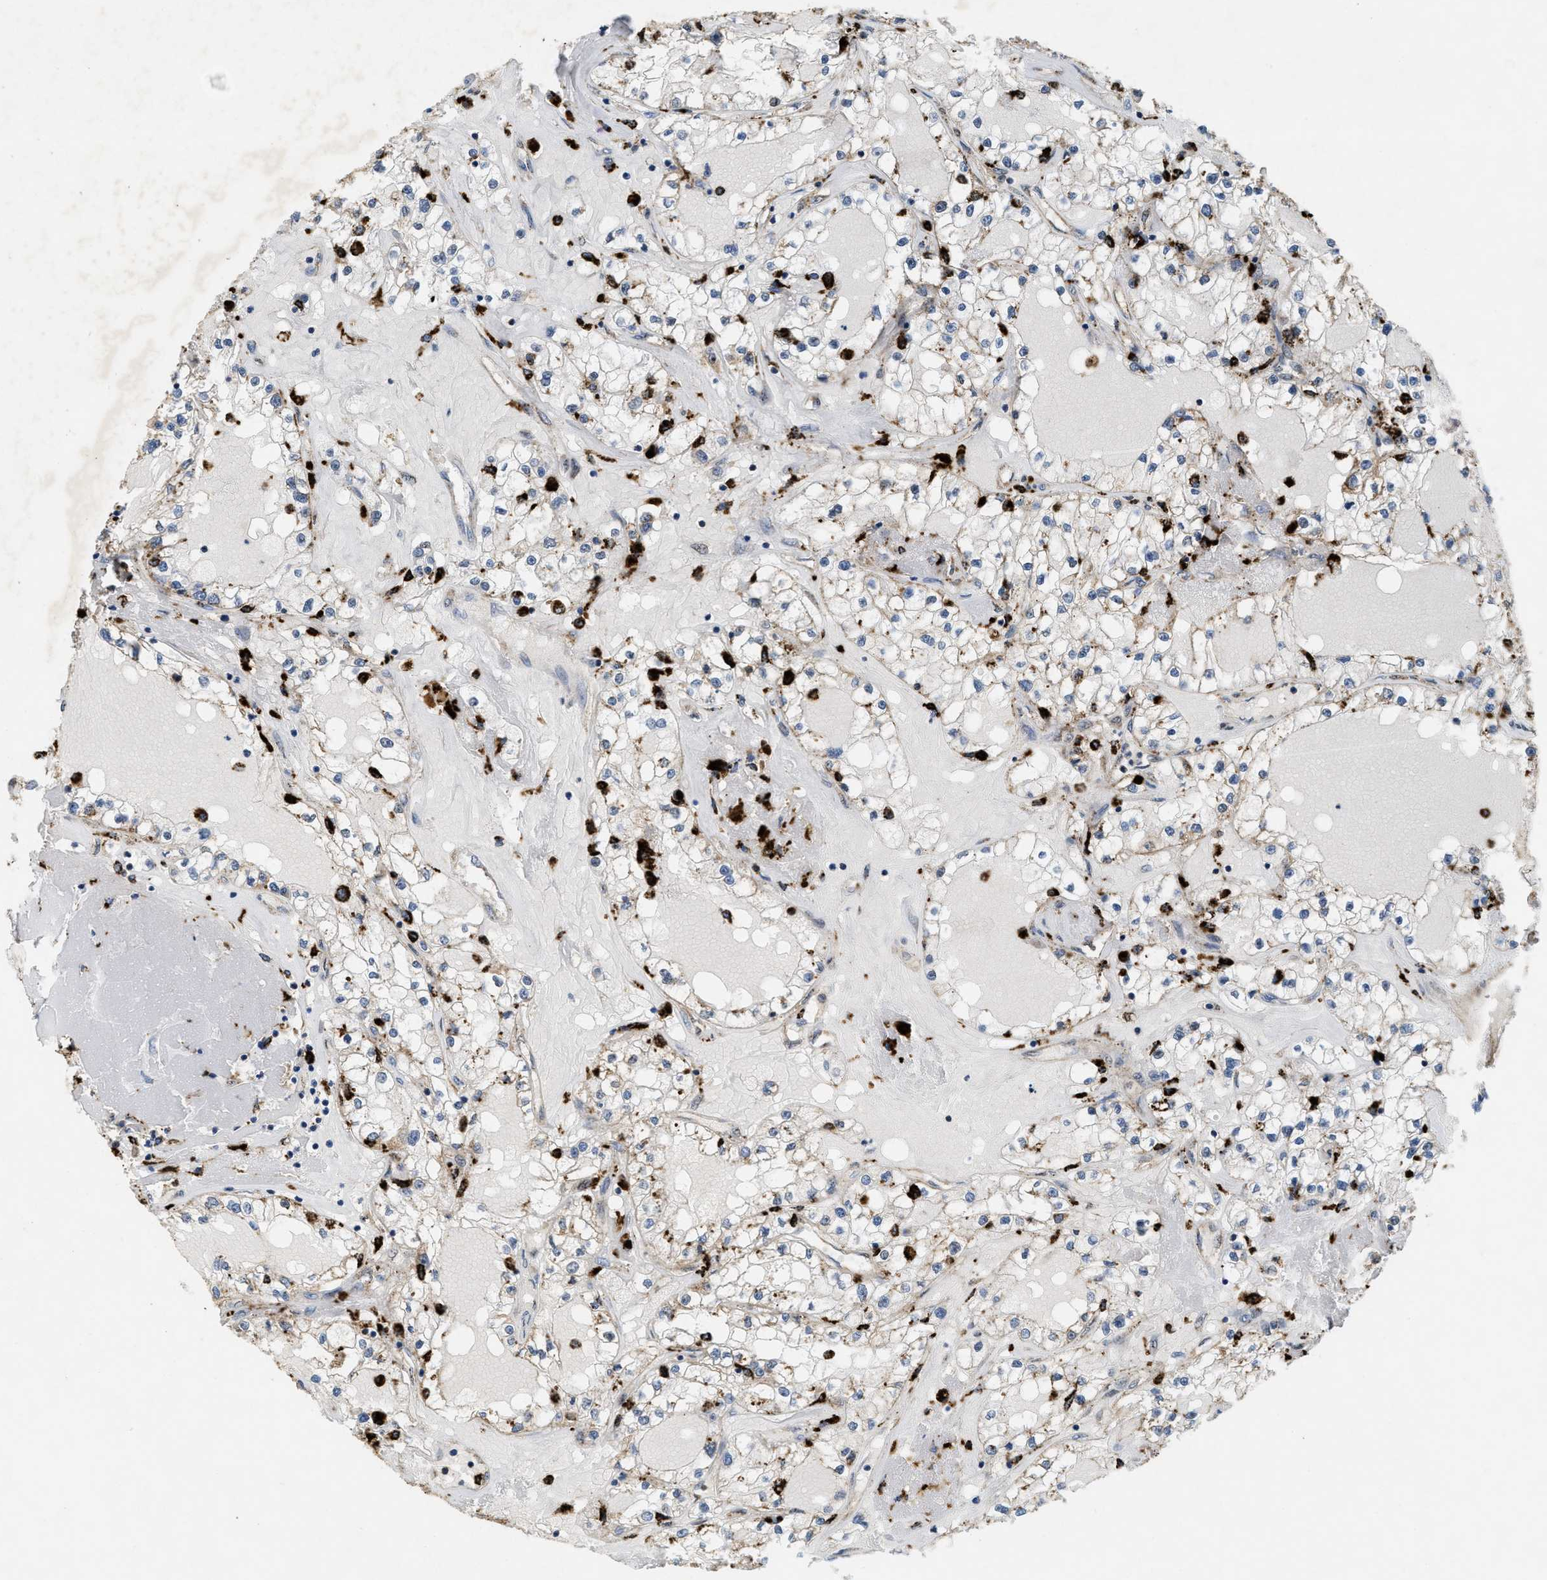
{"staining": {"intensity": "weak", "quantity": "<25%", "location": "cytoplasmic/membranous"}, "tissue": "renal cancer", "cell_type": "Tumor cells", "image_type": "cancer", "snomed": [{"axis": "morphology", "description": "Adenocarcinoma, NOS"}, {"axis": "topography", "description": "Kidney"}], "caption": "IHC of renal cancer displays no expression in tumor cells. (Immunohistochemistry, brightfield microscopy, high magnification).", "gene": "BMPR2", "patient": {"sex": "male", "age": 56}}